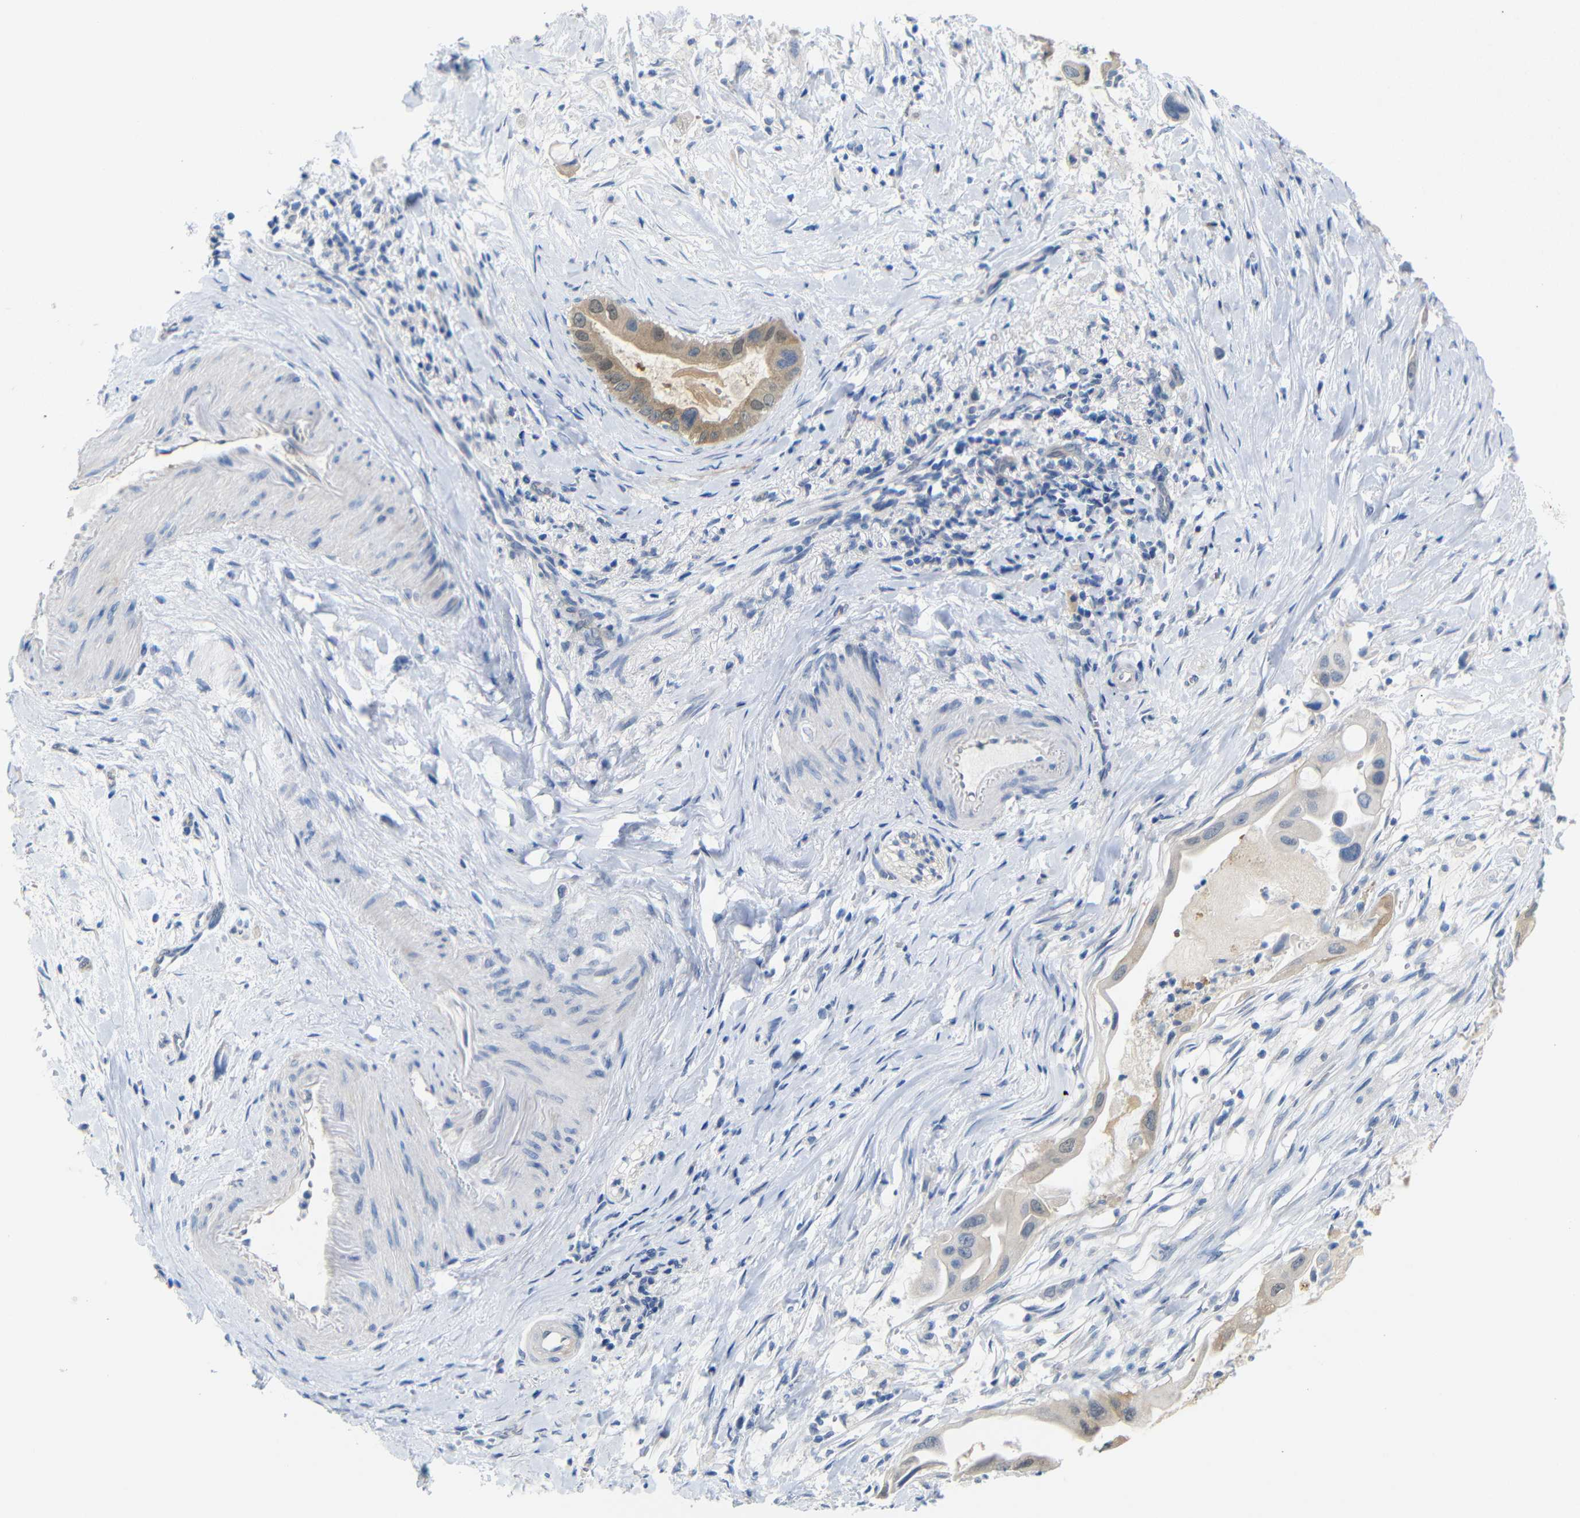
{"staining": {"intensity": "weak", "quantity": ">75%", "location": "cytoplasmic/membranous"}, "tissue": "pancreatic cancer", "cell_type": "Tumor cells", "image_type": "cancer", "snomed": [{"axis": "morphology", "description": "Adenocarcinoma, NOS"}, {"axis": "topography", "description": "Pancreas"}], "caption": "Approximately >75% of tumor cells in human adenocarcinoma (pancreatic) show weak cytoplasmic/membranous protein expression as visualized by brown immunohistochemical staining.", "gene": "TBC1D32", "patient": {"sex": "male", "age": 55}}